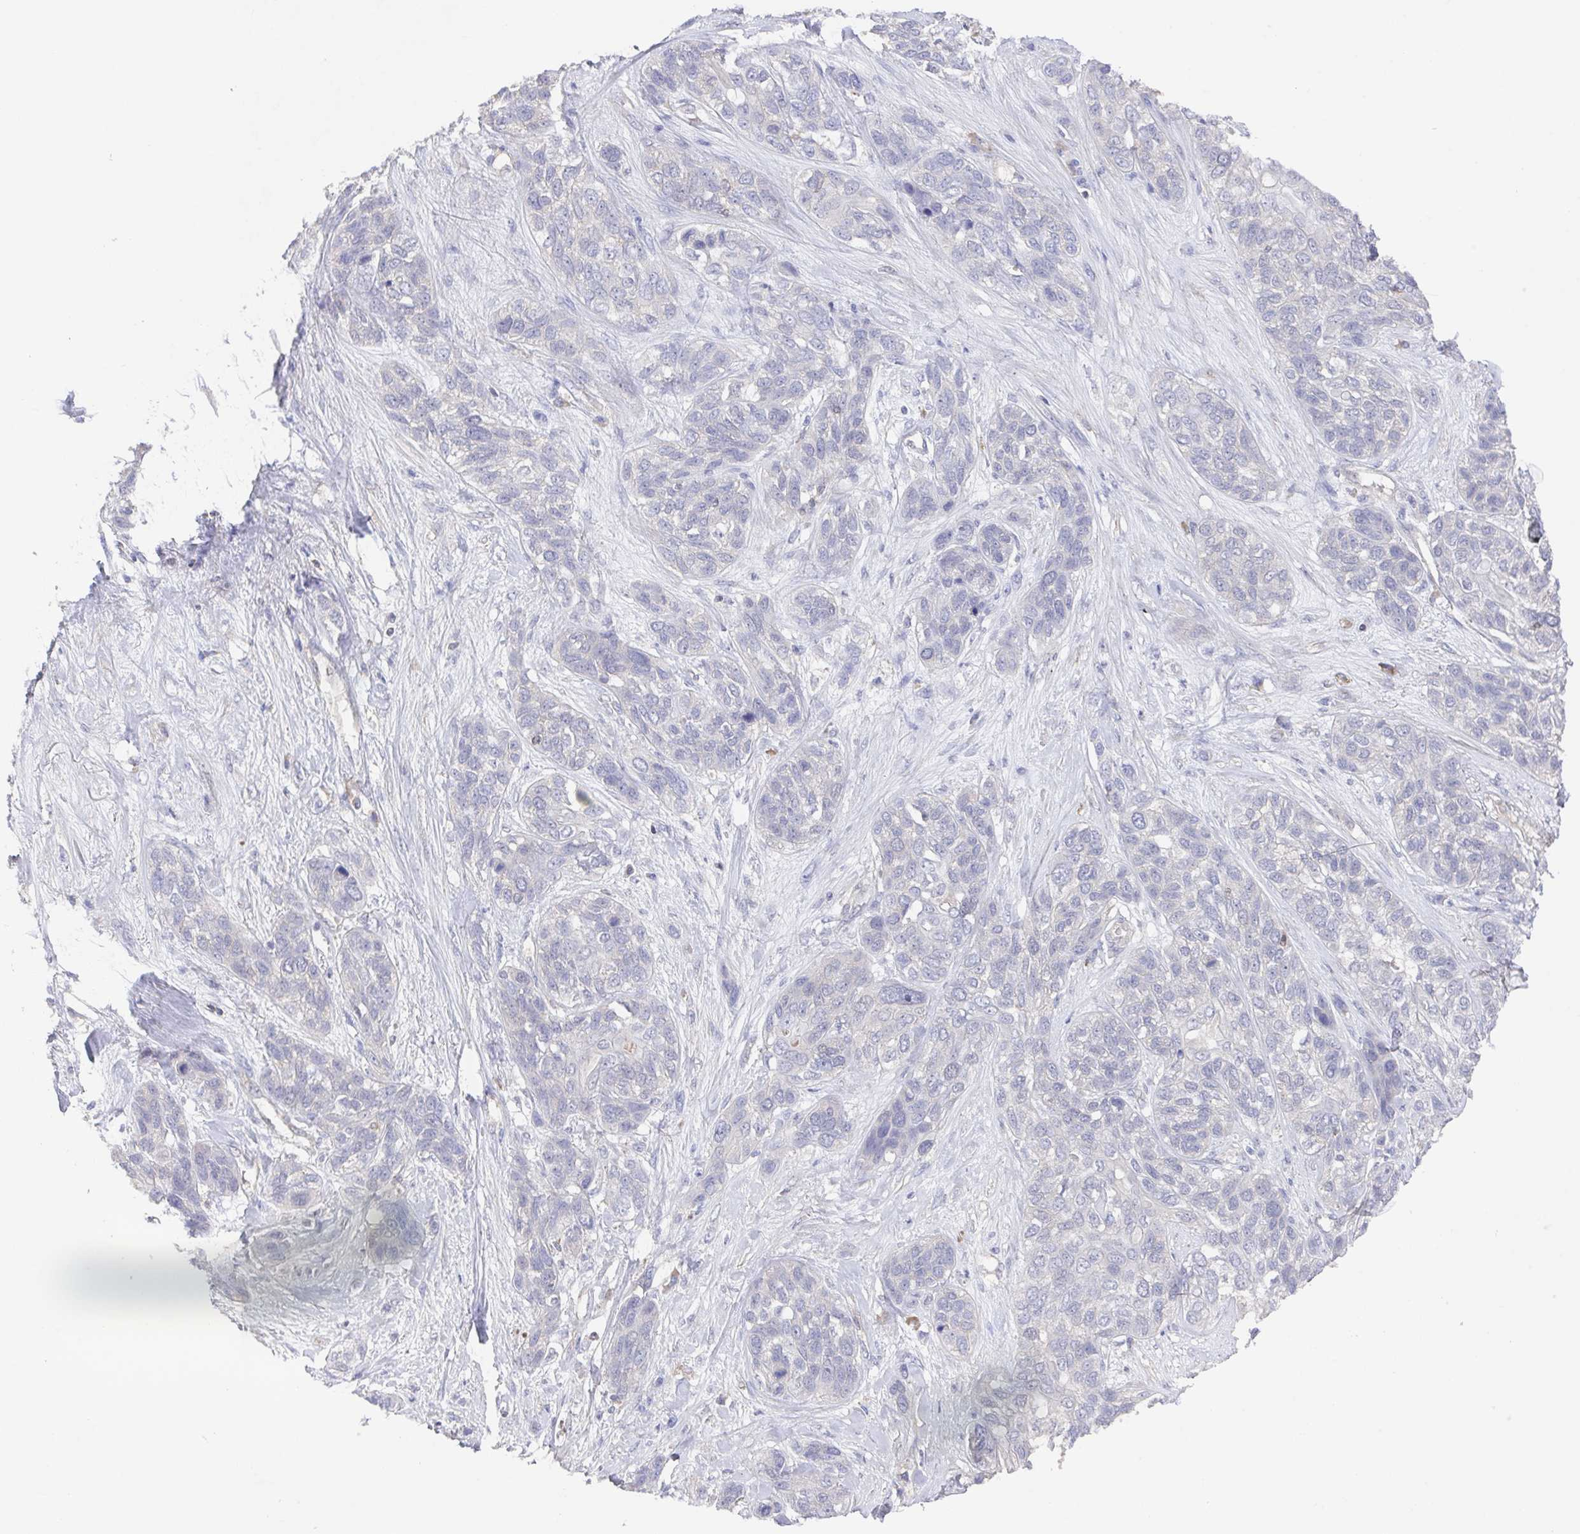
{"staining": {"intensity": "negative", "quantity": "none", "location": "none"}, "tissue": "lung cancer", "cell_type": "Tumor cells", "image_type": "cancer", "snomed": [{"axis": "morphology", "description": "Squamous cell carcinoma, NOS"}, {"axis": "topography", "description": "Lung"}], "caption": "Squamous cell carcinoma (lung) stained for a protein using IHC displays no staining tumor cells.", "gene": "AGFG2", "patient": {"sex": "female", "age": 70}}